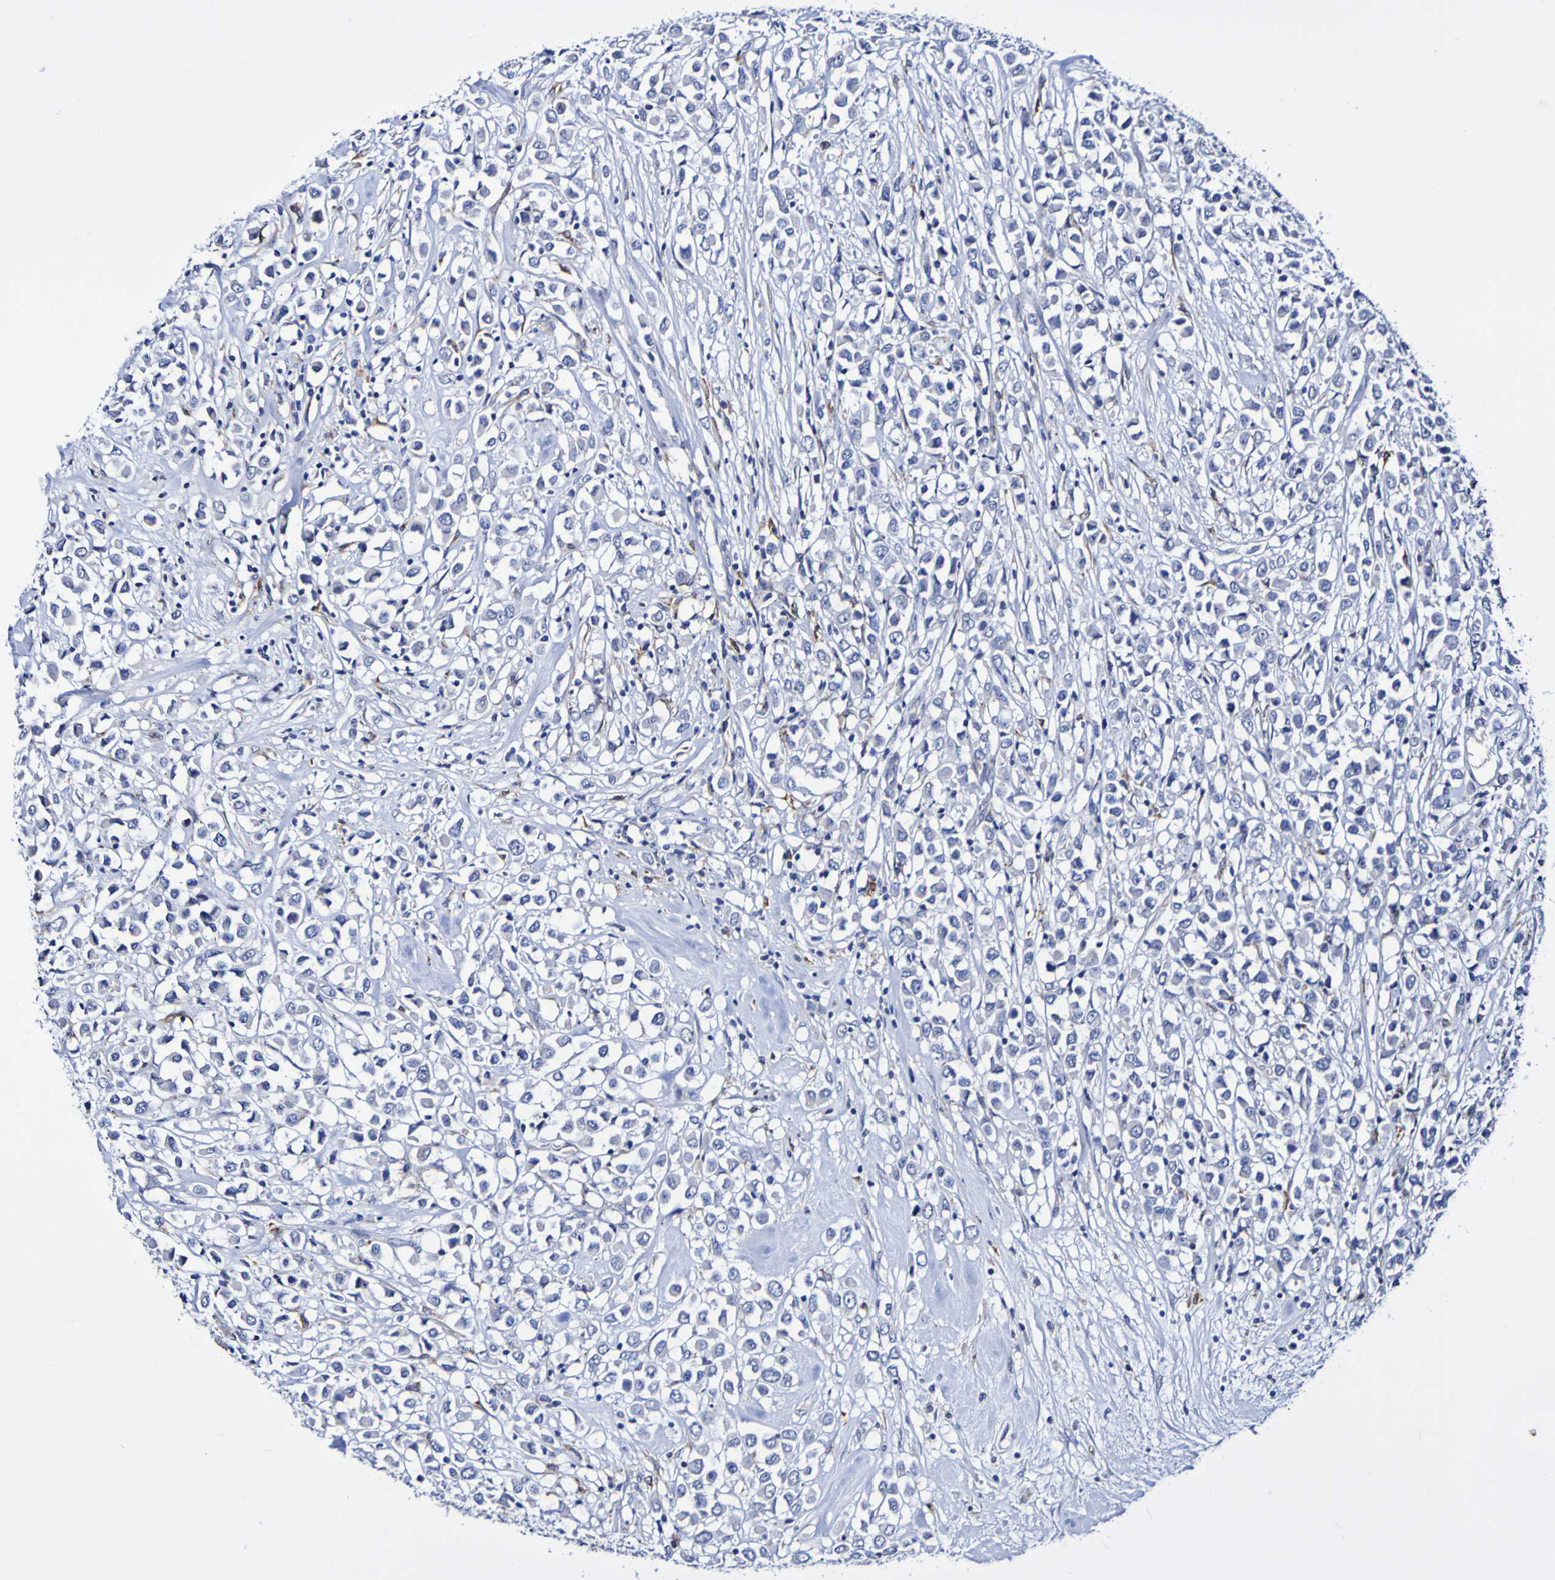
{"staining": {"intensity": "negative", "quantity": "none", "location": "none"}, "tissue": "breast cancer", "cell_type": "Tumor cells", "image_type": "cancer", "snomed": [{"axis": "morphology", "description": "Duct carcinoma"}, {"axis": "topography", "description": "Breast"}], "caption": "The micrograph exhibits no staining of tumor cells in breast cancer (invasive ductal carcinoma). Nuclei are stained in blue.", "gene": "SEZ6", "patient": {"sex": "female", "age": 61}}